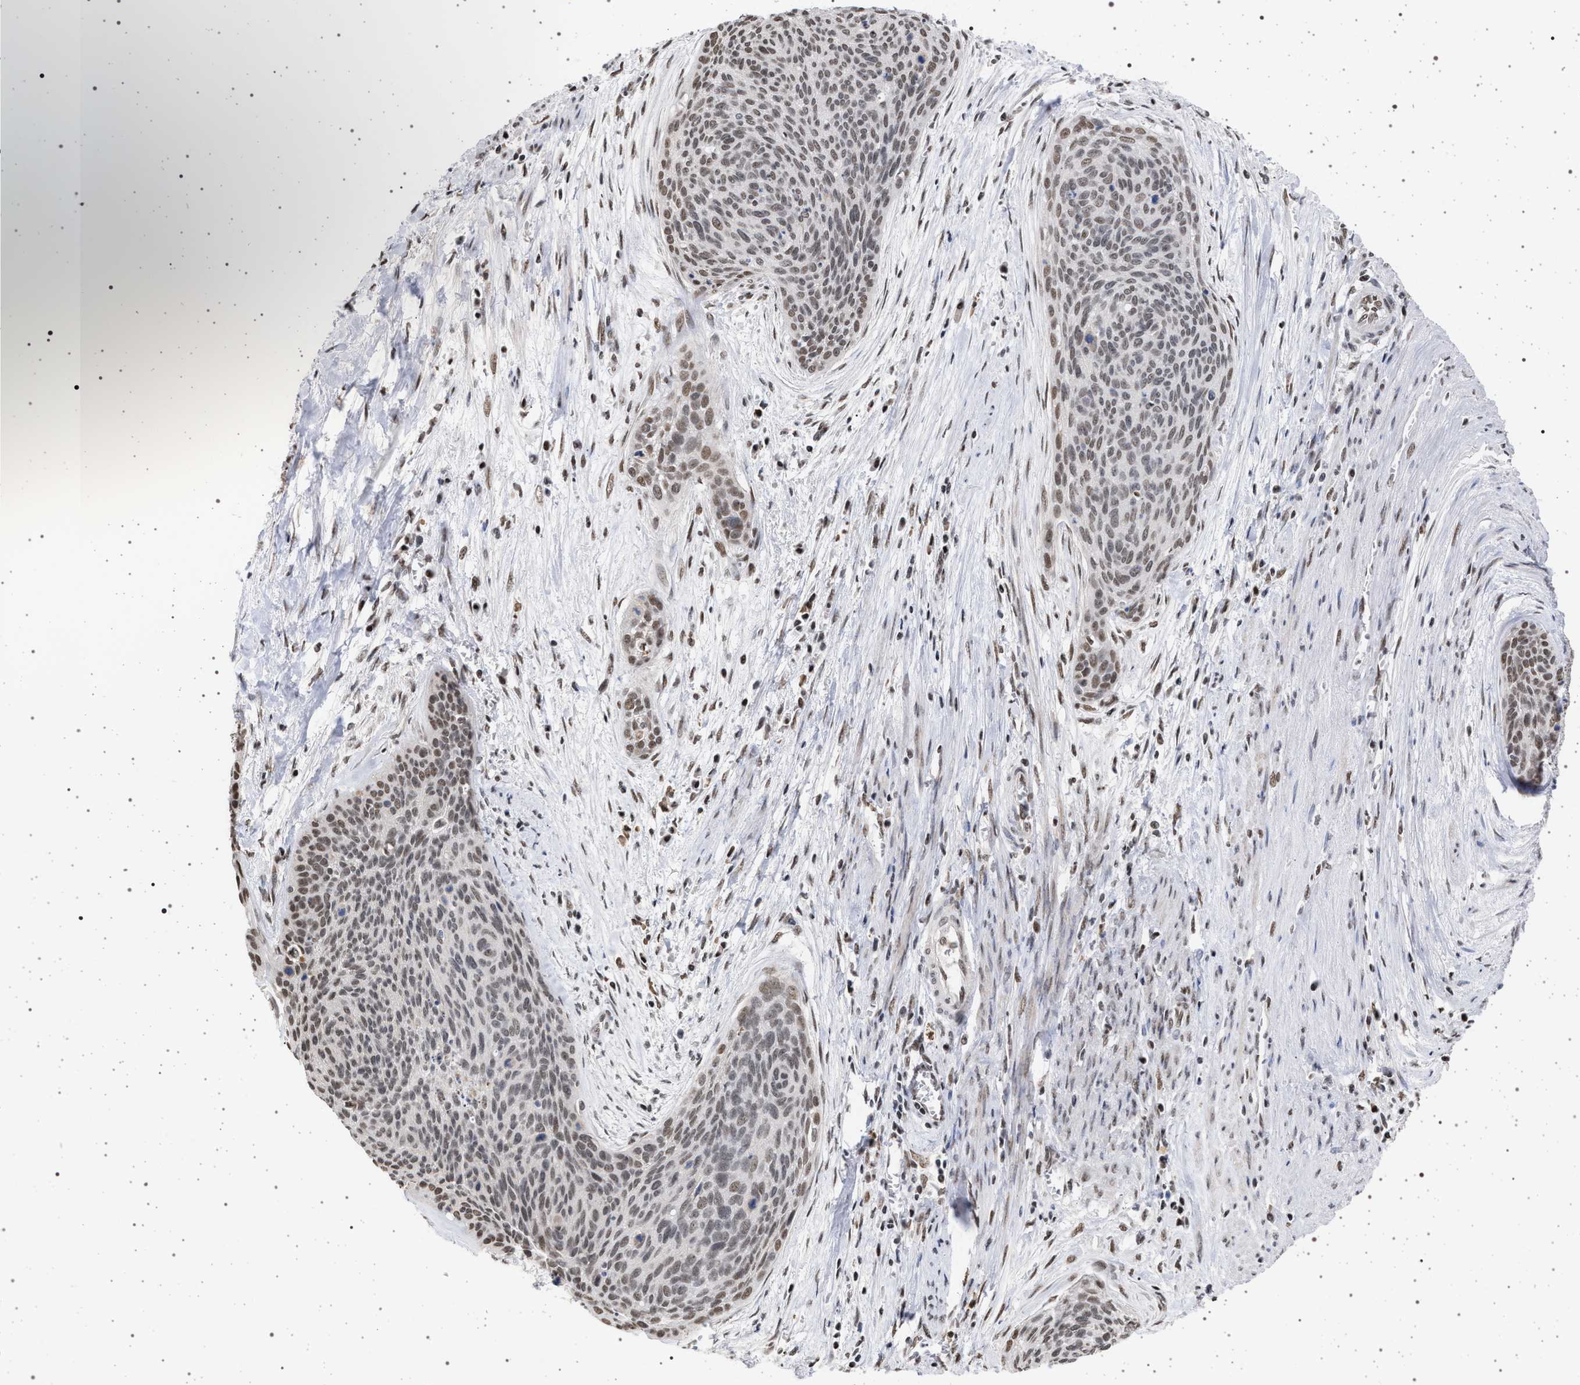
{"staining": {"intensity": "moderate", "quantity": "25%-75%", "location": "nuclear"}, "tissue": "cervical cancer", "cell_type": "Tumor cells", "image_type": "cancer", "snomed": [{"axis": "morphology", "description": "Squamous cell carcinoma, NOS"}, {"axis": "topography", "description": "Cervix"}], "caption": "Protein analysis of cervical cancer (squamous cell carcinoma) tissue demonstrates moderate nuclear staining in about 25%-75% of tumor cells.", "gene": "PHF12", "patient": {"sex": "female", "age": 55}}